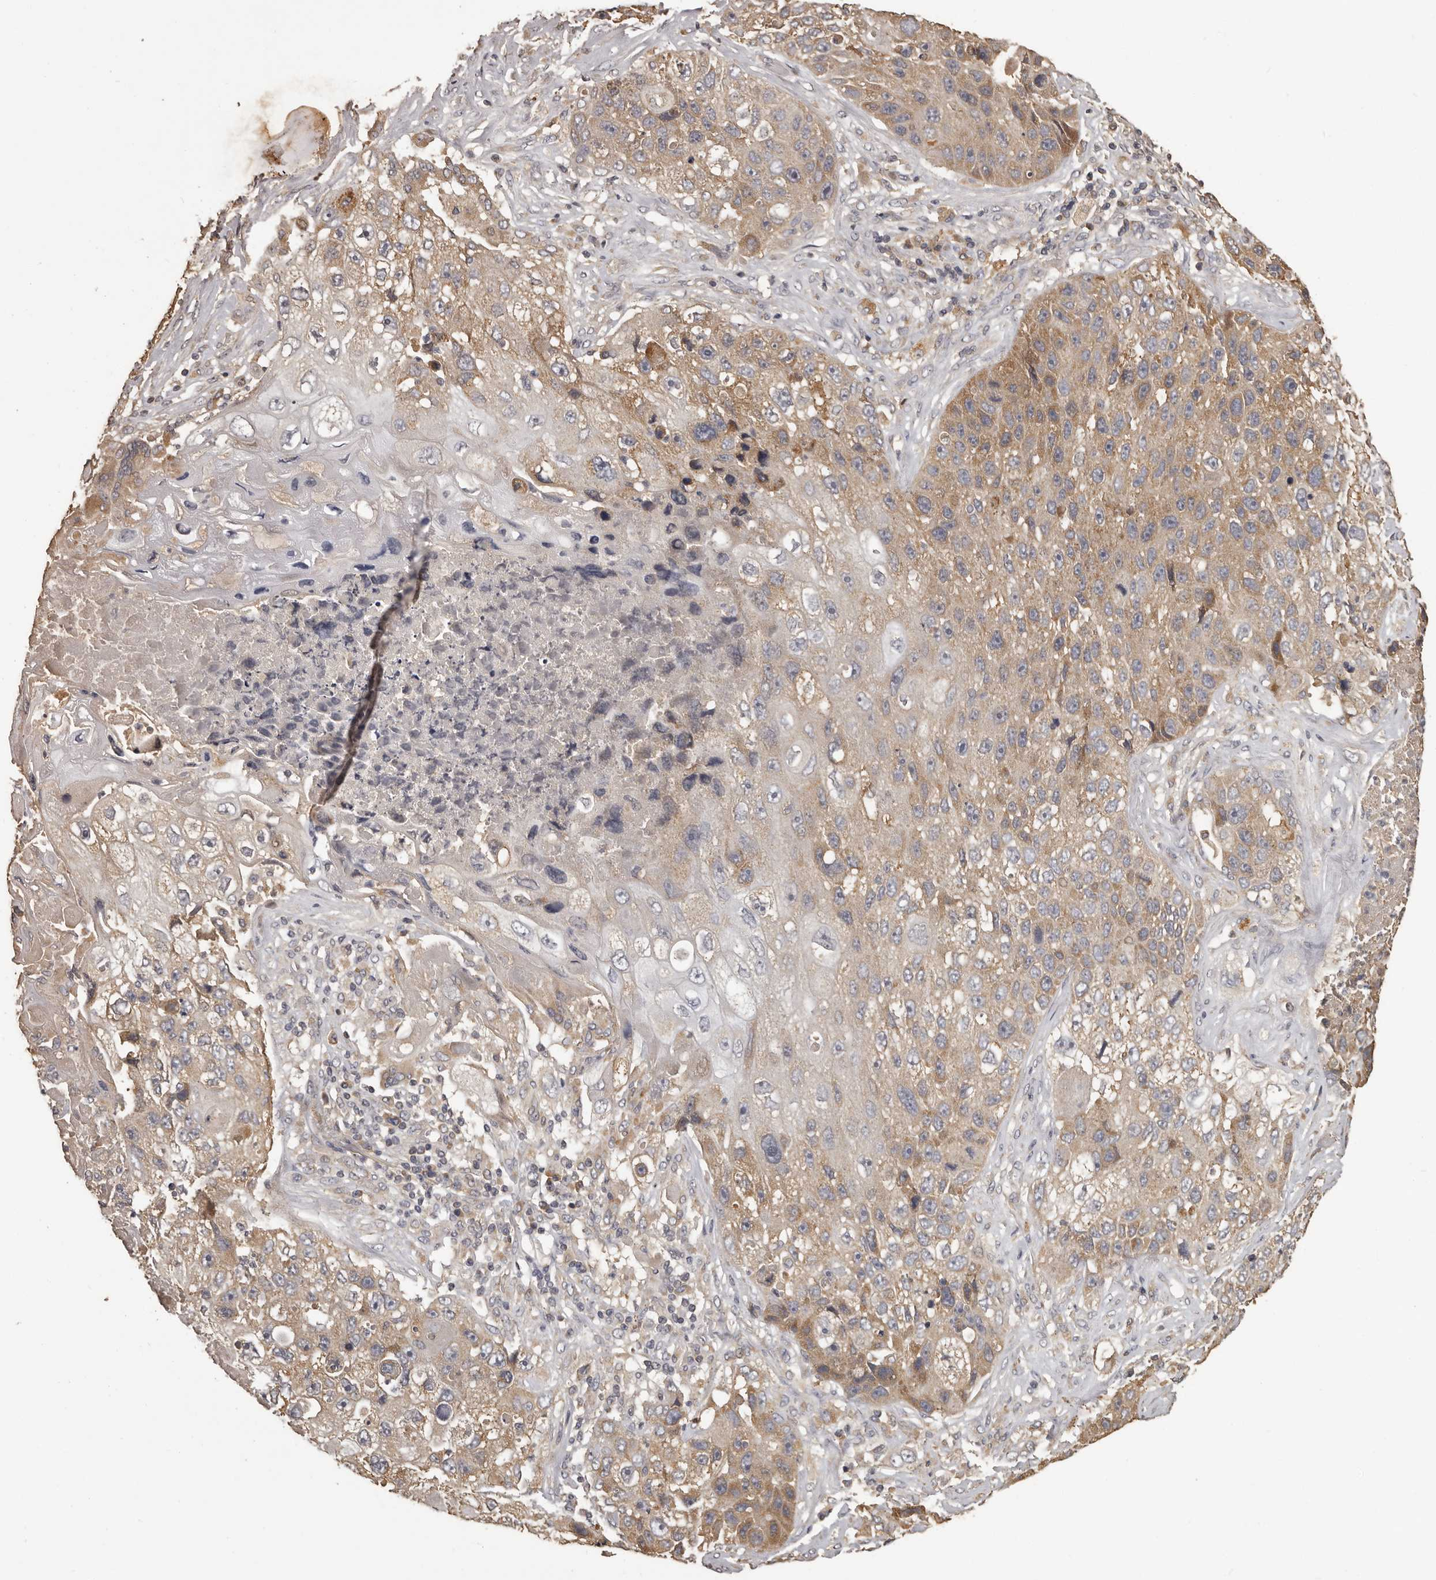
{"staining": {"intensity": "moderate", "quantity": ">75%", "location": "cytoplasmic/membranous"}, "tissue": "lung cancer", "cell_type": "Tumor cells", "image_type": "cancer", "snomed": [{"axis": "morphology", "description": "Squamous cell carcinoma, NOS"}, {"axis": "topography", "description": "Lung"}], "caption": "Squamous cell carcinoma (lung) stained with immunohistochemistry (IHC) exhibits moderate cytoplasmic/membranous staining in about >75% of tumor cells.", "gene": "MGAT5", "patient": {"sex": "male", "age": 61}}